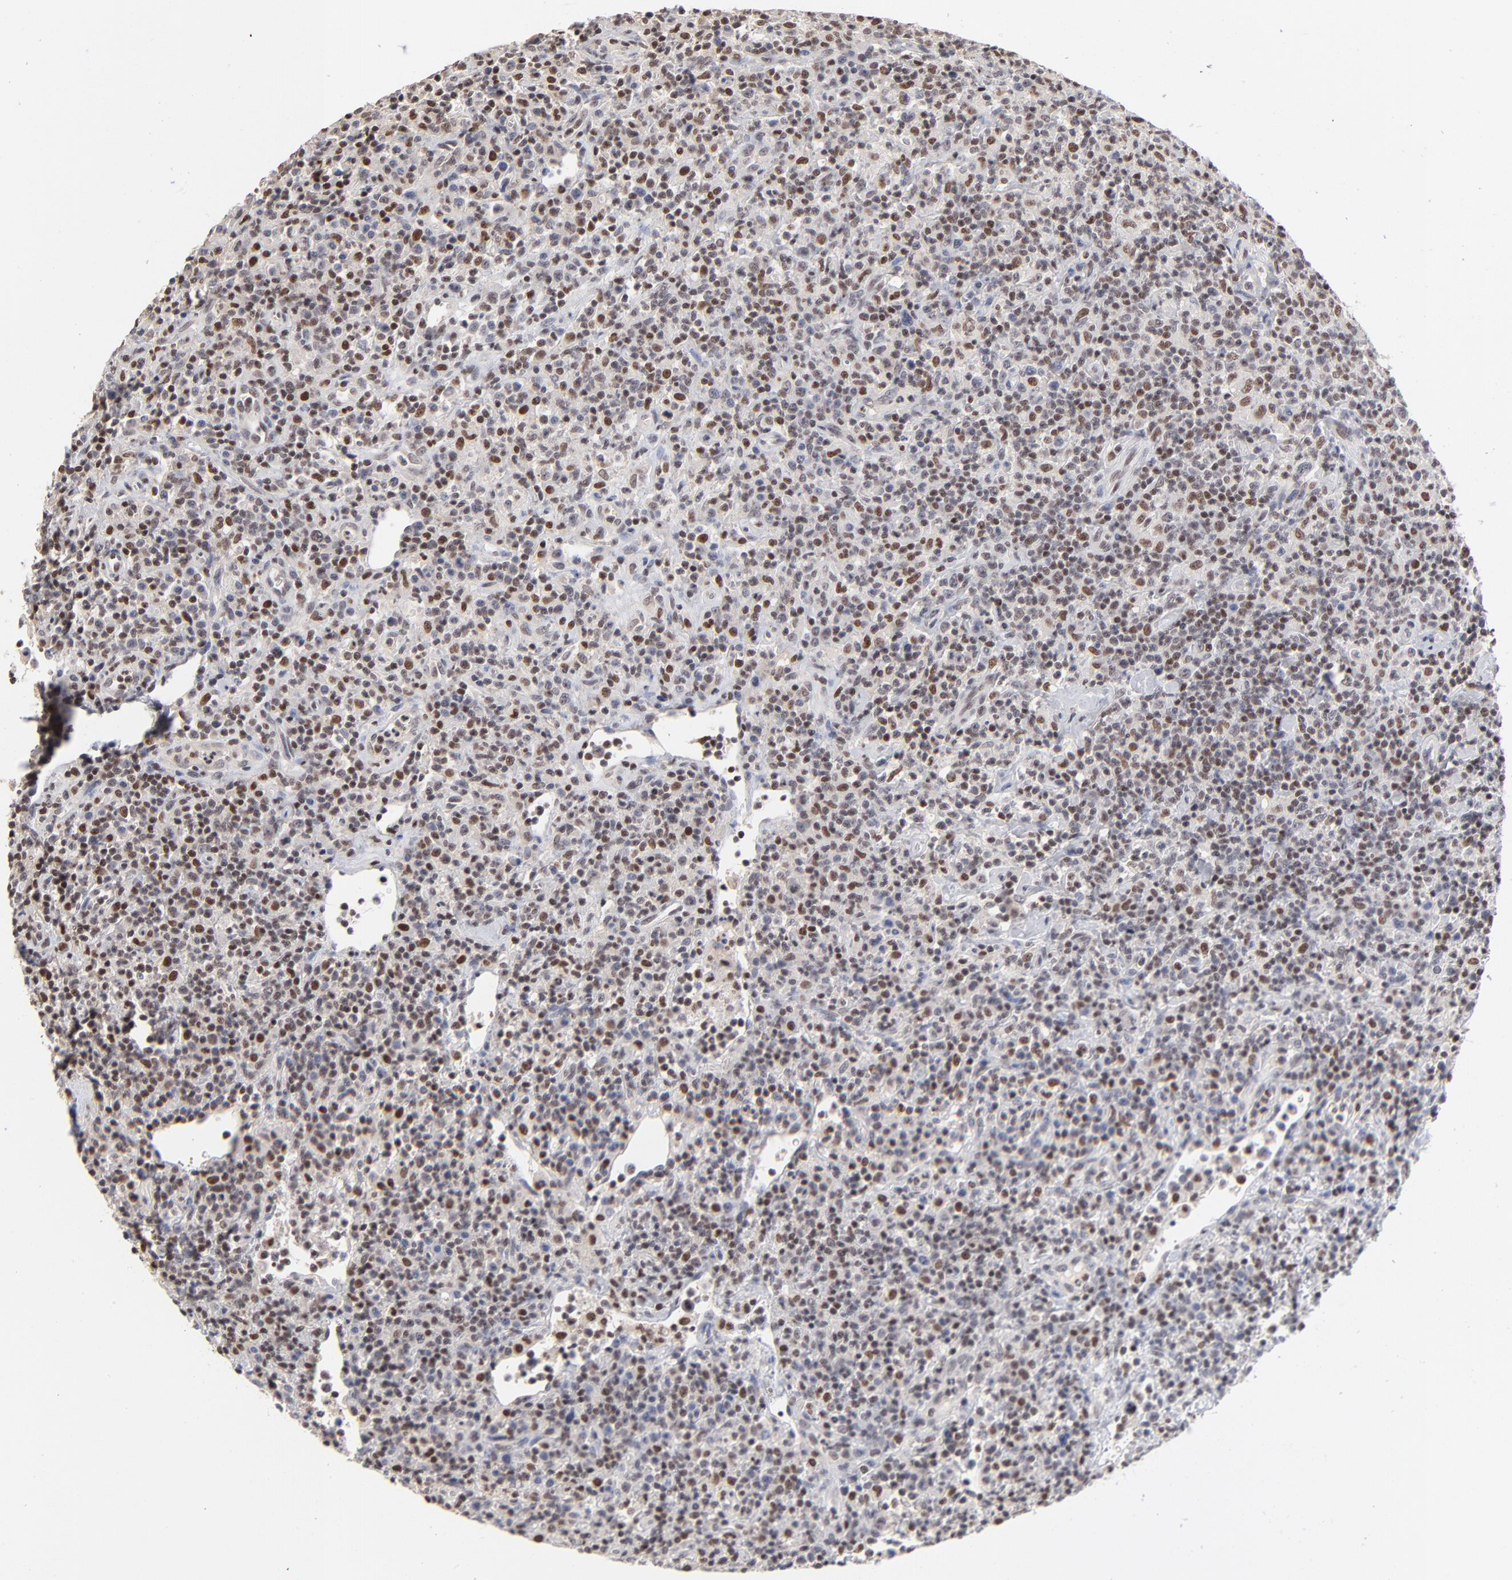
{"staining": {"intensity": "moderate", "quantity": "25%-75%", "location": "nuclear"}, "tissue": "lymphoma", "cell_type": "Tumor cells", "image_type": "cancer", "snomed": [{"axis": "morphology", "description": "Hodgkin's disease, NOS"}, {"axis": "topography", "description": "Lymph node"}], "caption": "A brown stain shows moderate nuclear positivity of a protein in lymphoma tumor cells.", "gene": "MAX", "patient": {"sex": "male", "age": 65}}